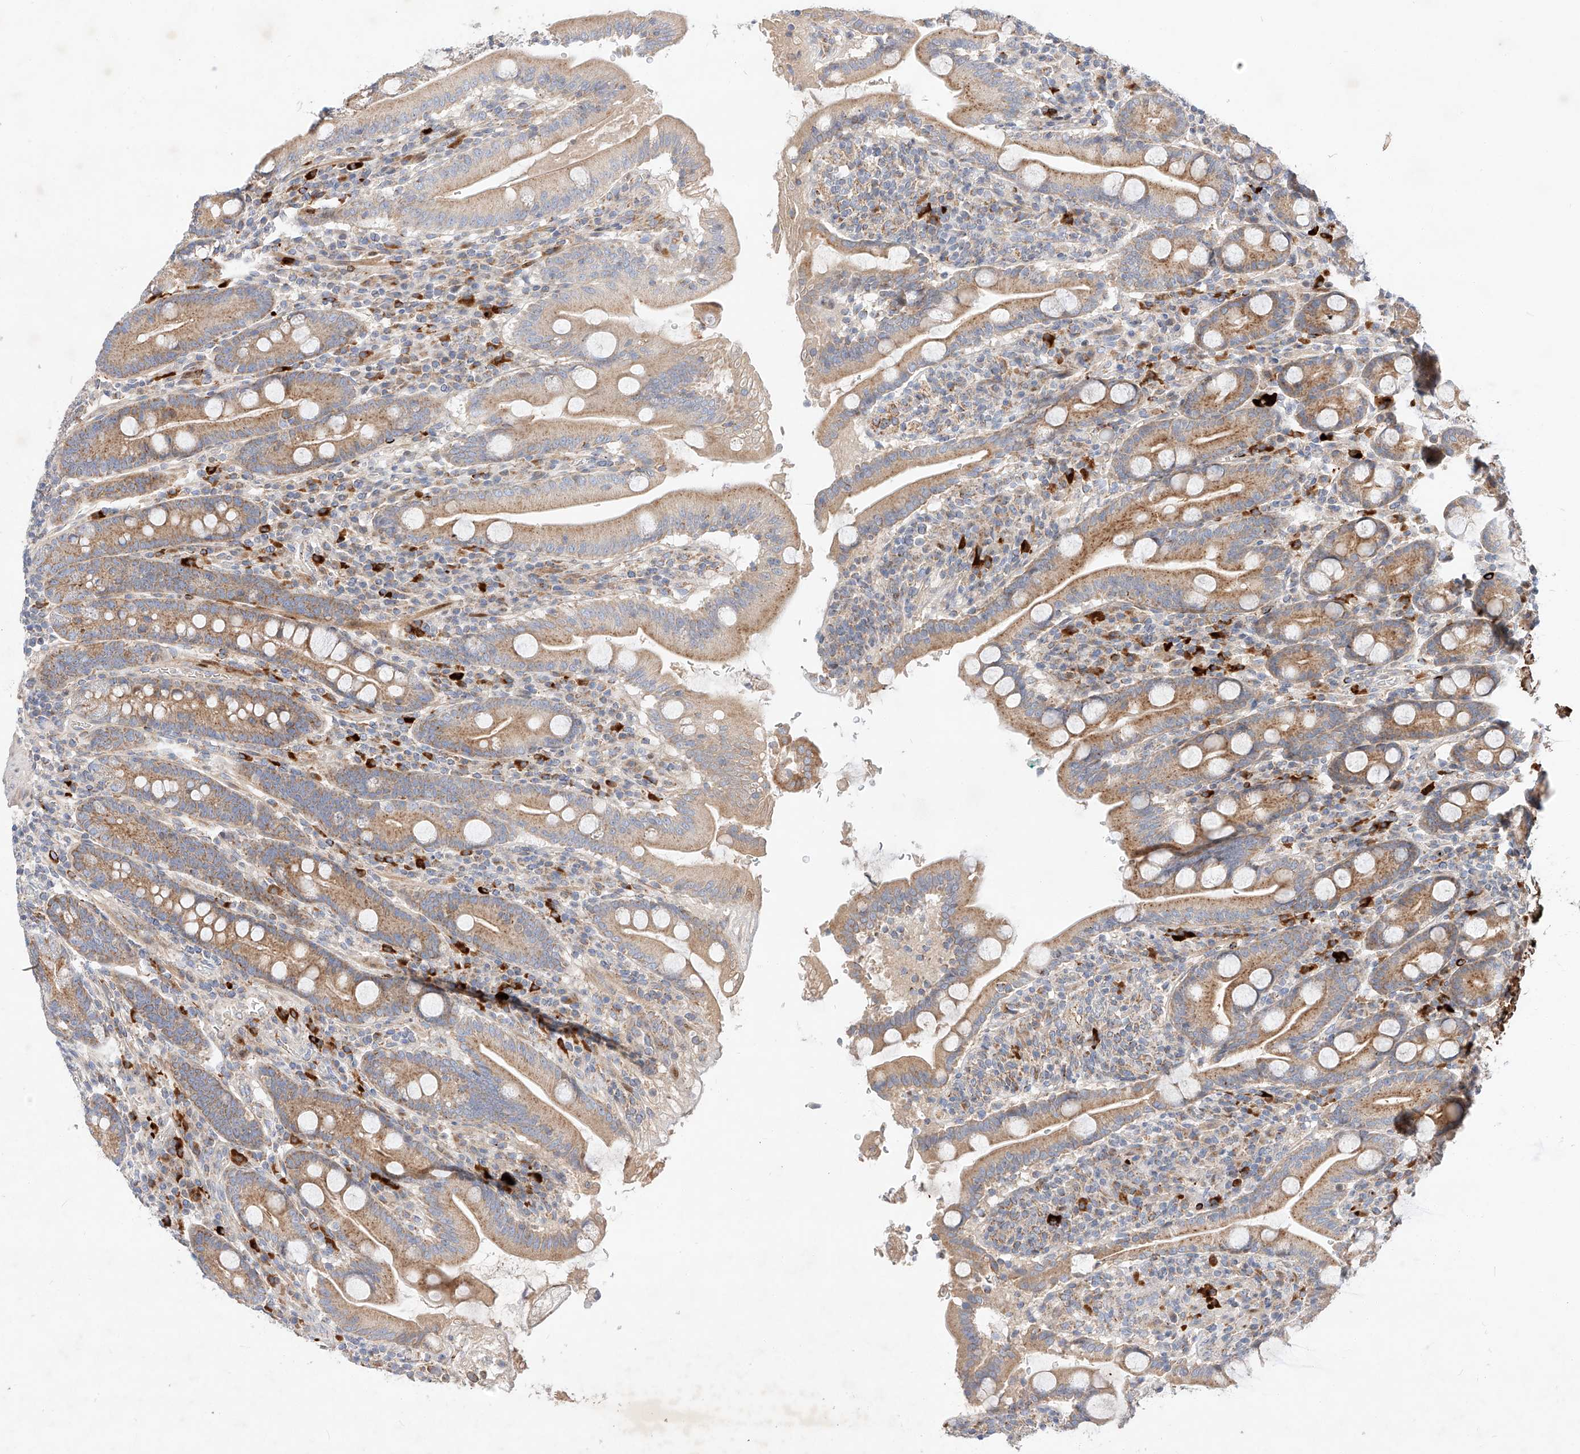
{"staining": {"intensity": "moderate", "quantity": ">75%", "location": "cytoplasmic/membranous"}, "tissue": "duodenum", "cell_type": "Glandular cells", "image_type": "normal", "snomed": [{"axis": "morphology", "description": "Normal tissue, NOS"}, {"axis": "topography", "description": "Duodenum"}], "caption": "Protein analysis of benign duodenum shows moderate cytoplasmic/membranous staining in about >75% of glandular cells. (DAB (3,3'-diaminobenzidine) IHC, brown staining for protein, blue staining for nuclei).", "gene": "OSGEPL1", "patient": {"sex": "male", "age": 35}}